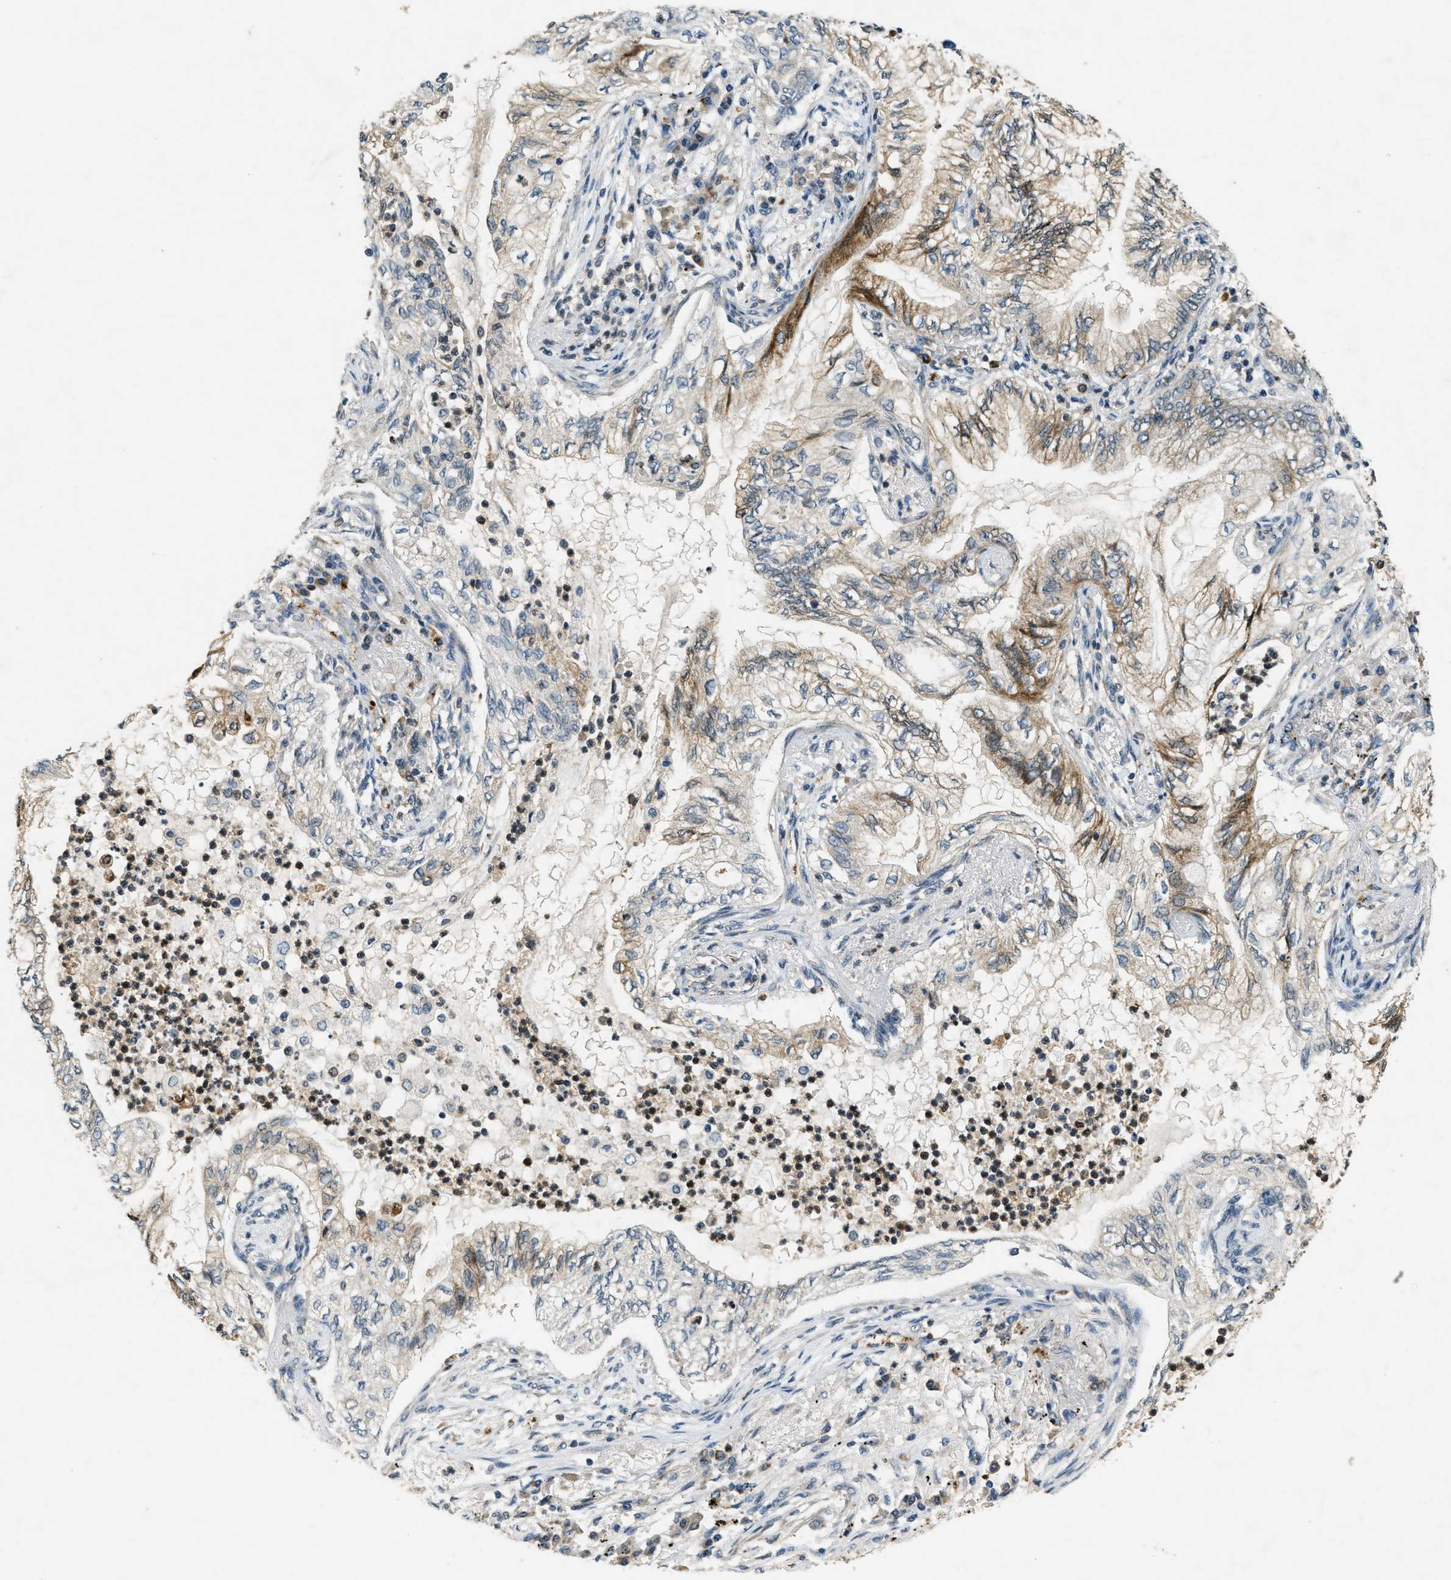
{"staining": {"intensity": "moderate", "quantity": "25%-75%", "location": "cytoplasmic/membranous"}, "tissue": "lung cancer", "cell_type": "Tumor cells", "image_type": "cancer", "snomed": [{"axis": "morphology", "description": "Normal tissue, NOS"}, {"axis": "morphology", "description": "Adenocarcinoma, NOS"}, {"axis": "topography", "description": "Bronchus"}, {"axis": "topography", "description": "Lung"}], "caption": "Immunohistochemical staining of human lung cancer (adenocarcinoma) exhibits medium levels of moderate cytoplasmic/membranous positivity in about 25%-75% of tumor cells. (DAB IHC, brown staining for protein, blue staining for nuclei).", "gene": "RAB3D", "patient": {"sex": "female", "age": 70}}